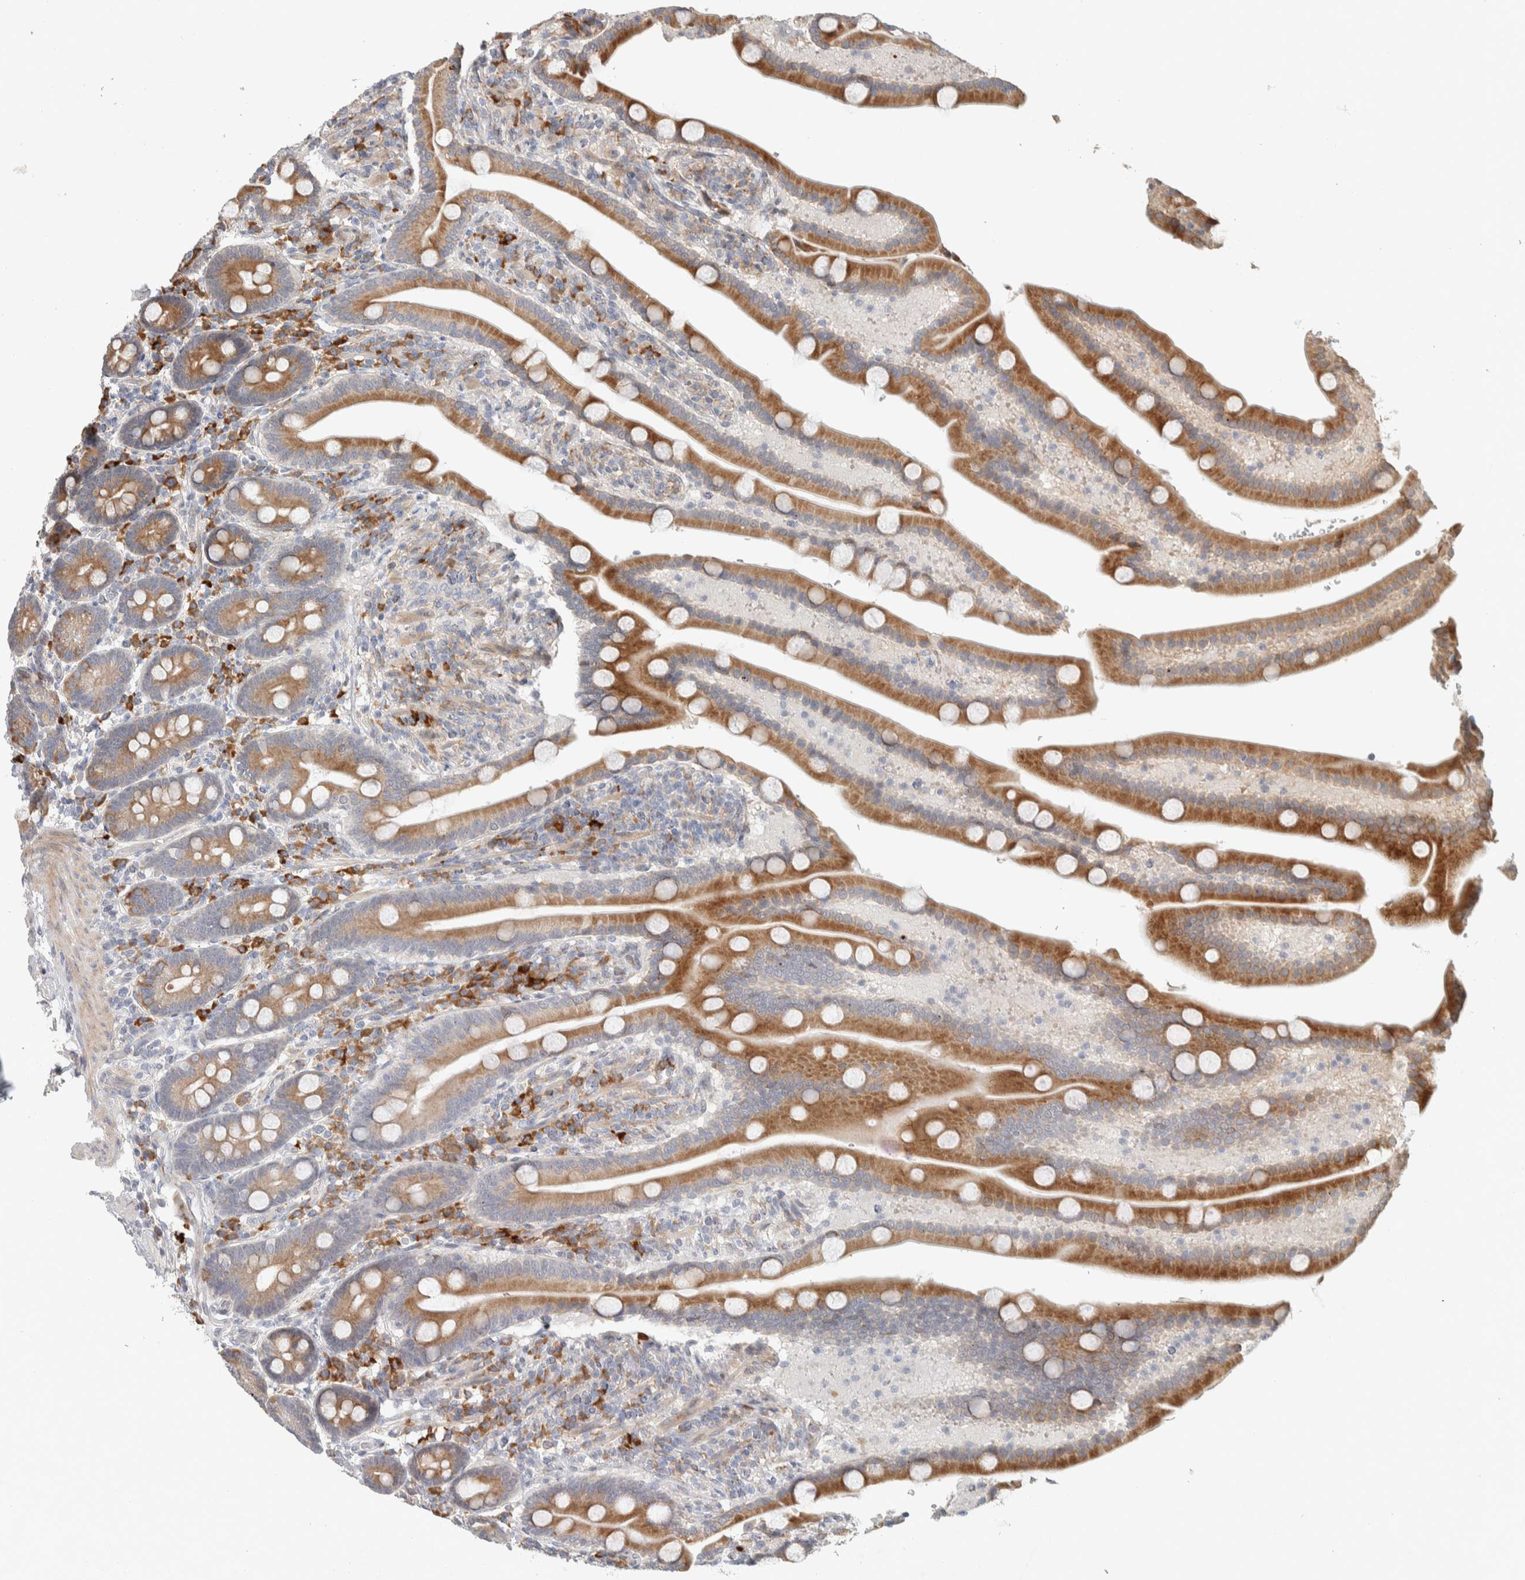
{"staining": {"intensity": "moderate", "quantity": ">75%", "location": "cytoplasmic/membranous"}, "tissue": "duodenum", "cell_type": "Glandular cells", "image_type": "normal", "snomed": [{"axis": "morphology", "description": "Normal tissue, NOS"}, {"axis": "topography", "description": "Duodenum"}], "caption": "Glandular cells reveal medium levels of moderate cytoplasmic/membranous expression in about >75% of cells in normal human duodenum. (IHC, brightfield microscopy, high magnification).", "gene": "ADCY8", "patient": {"sex": "male", "age": 54}}